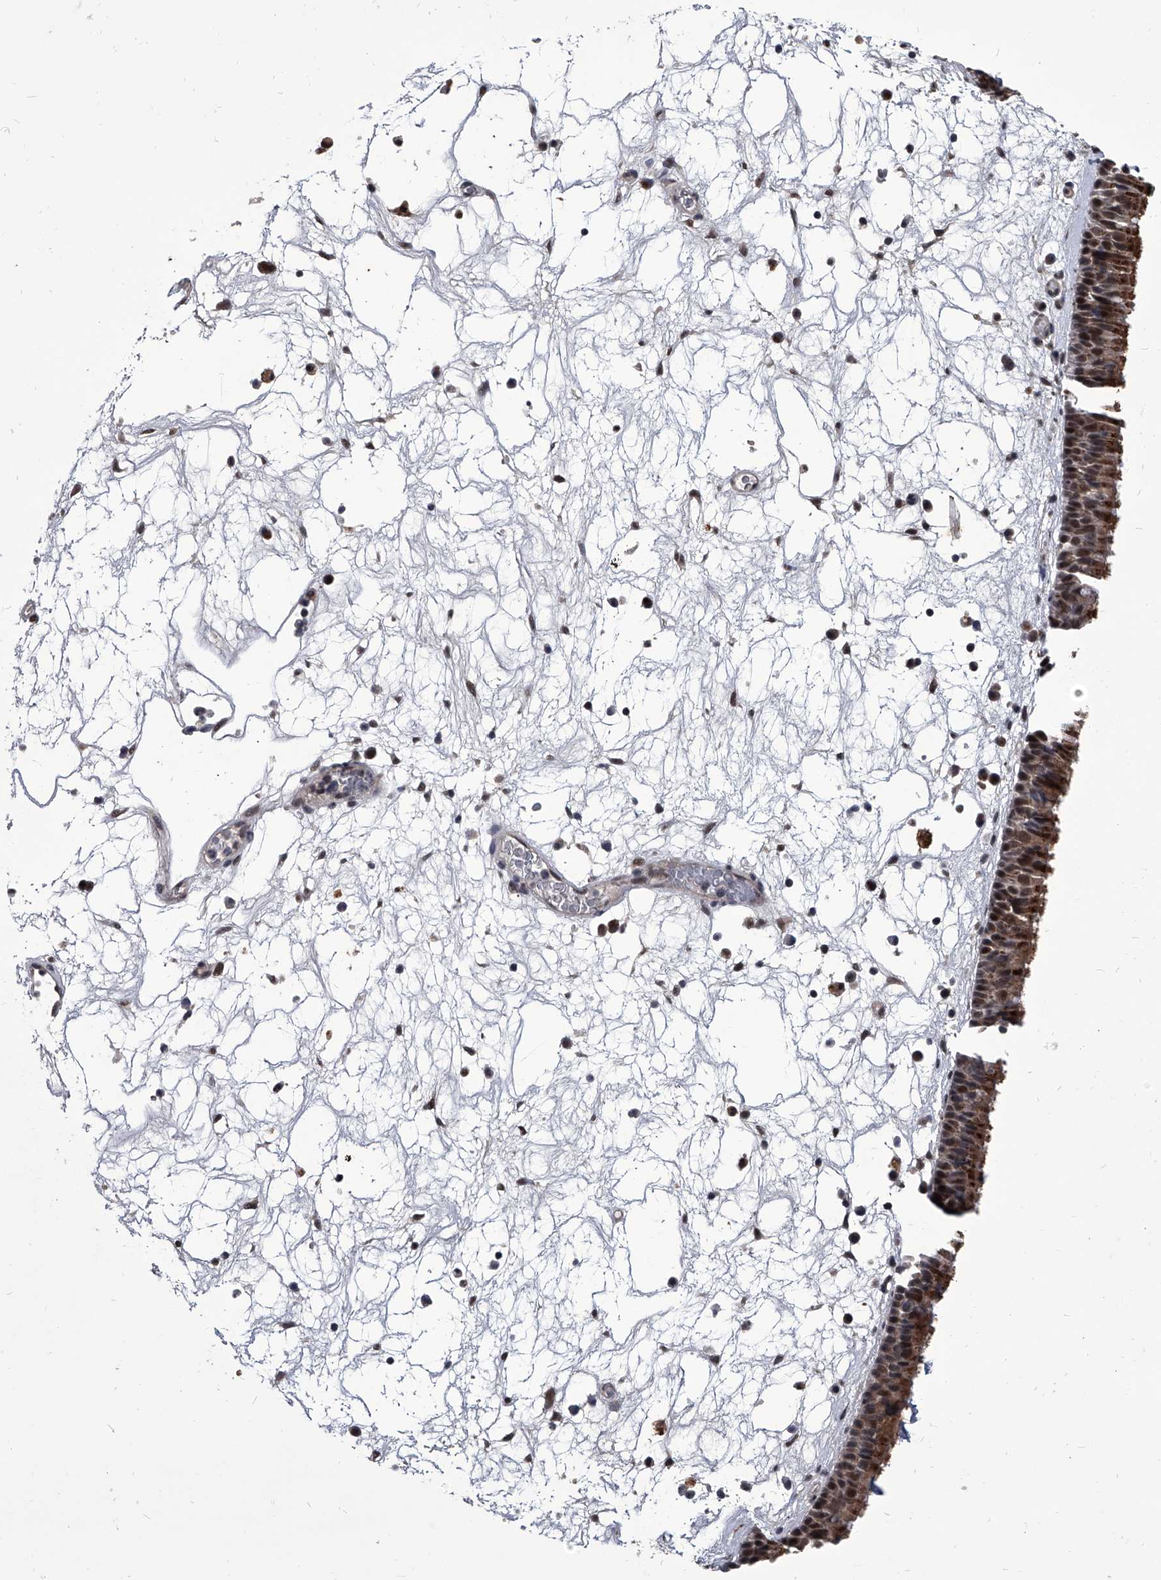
{"staining": {"intensity": "strong", "quantity": "25%-75%", "location": "cytoplasmic/membranous,nuclear"}, "tissue": "nasopharynx", "cell_type": "Respiratory epithelial cells", "image_type": "normal", "snomed": [{"axis": "morphology", "description": "Normal tissue, NOS"}, {"axis": "morphology", "description": "Inflammation, NOS"}, {"axis": "morphology", "description": "Malignant melanoma, Metastatic site"}, {"axis": "topography", "description": "Nasopharynx"}], "caption": "The immunohistochemical stain highlights strong cytoplasmic/membranous,nuclear positivity in respiratory epithelial cells of unremarkable nasopharynx. (DAB (3,3'-diaminobenzidine) = brown stain, brightfield microscopy at high magnification).", "gene": "CMTR1", "patient": {"sex": "male", "age": 70}}